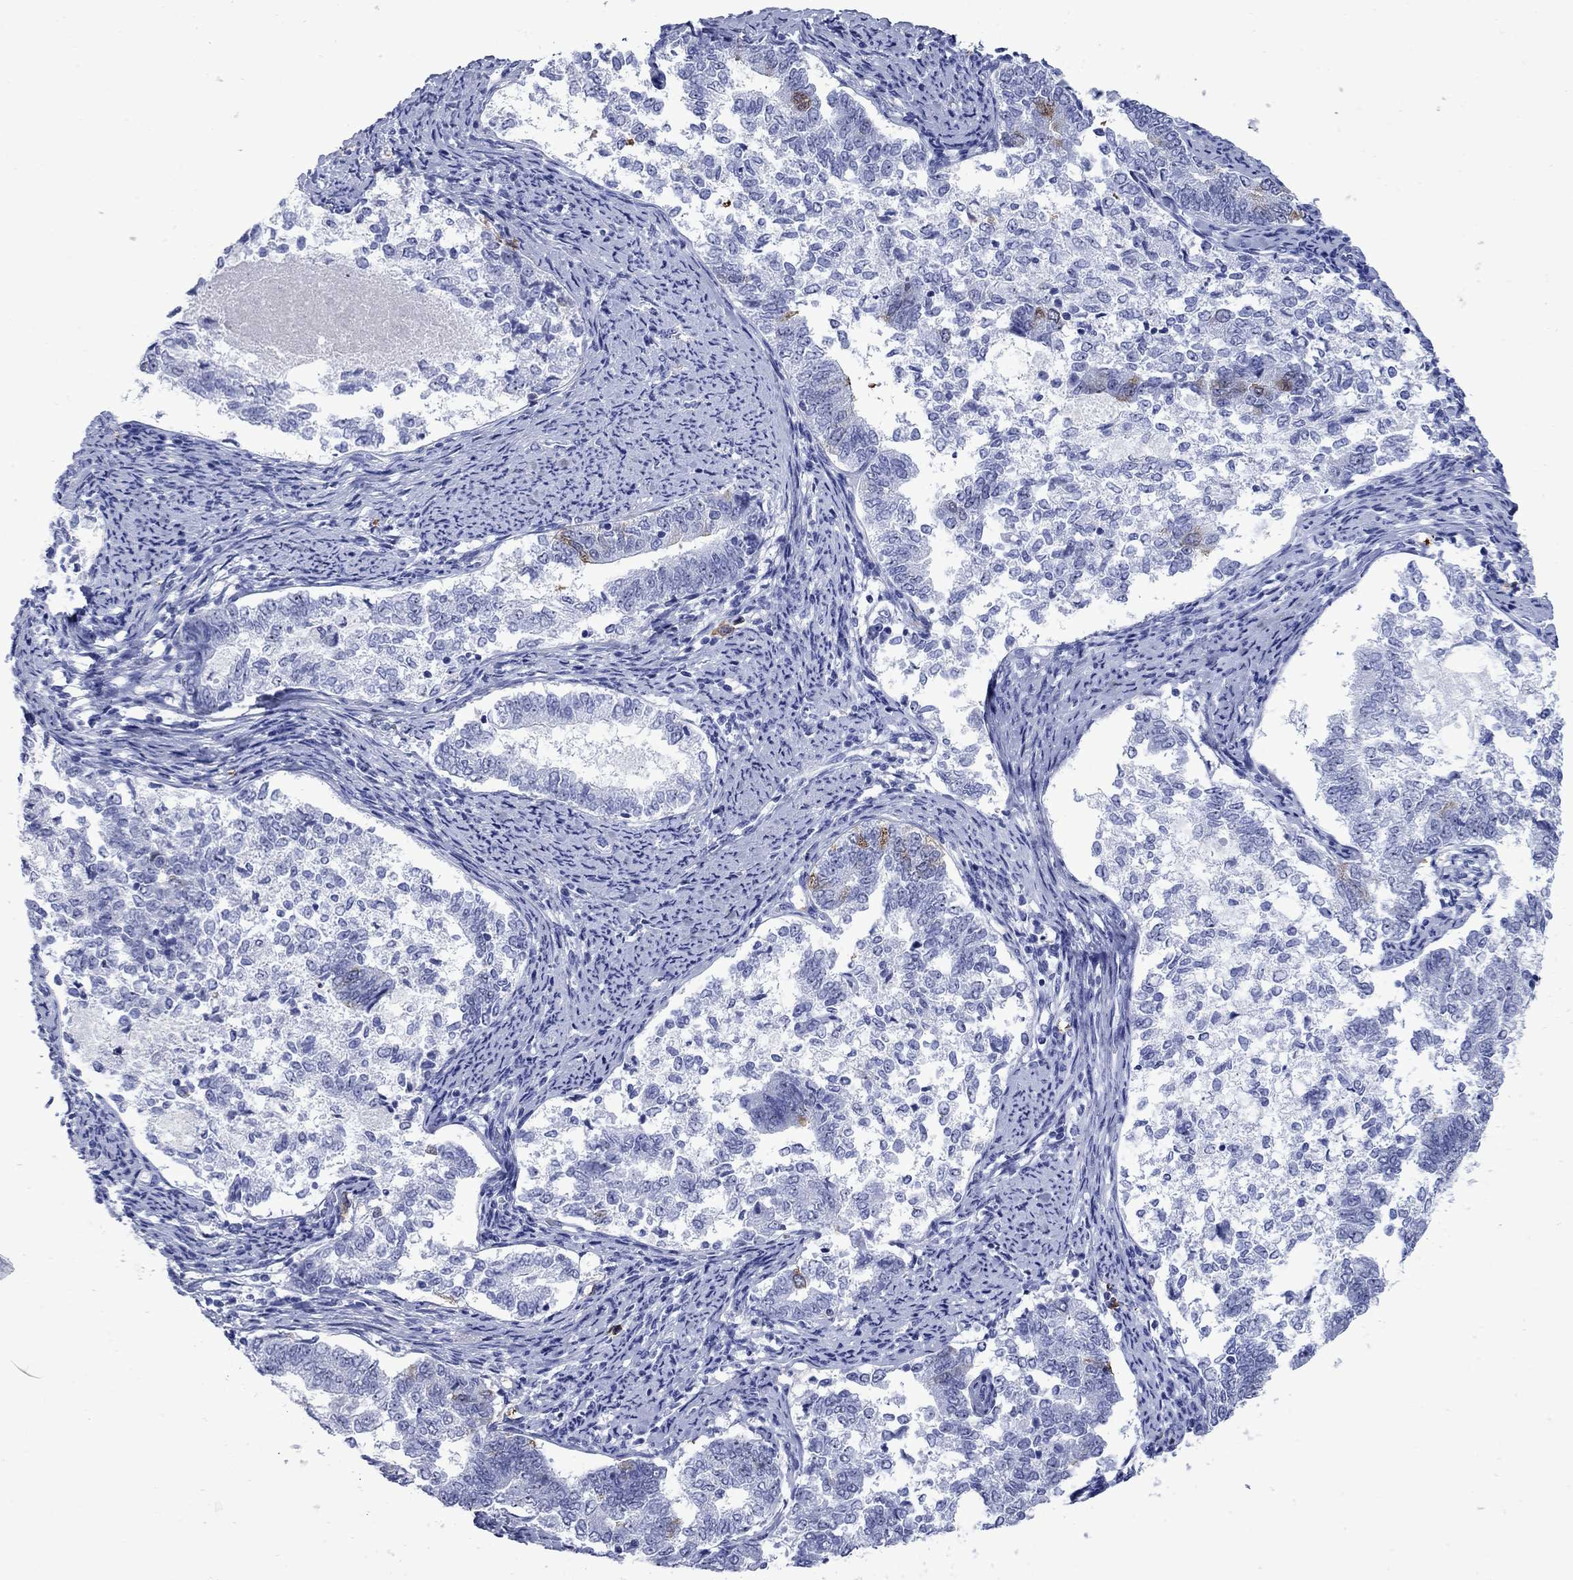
{"staining": {"intensity": "strong", "quantity": "<25%", "location": "cytoplasmic/membranous"}, "tissue": "endometrial cancer", "cell_type": "Tumor cells", "image_type": "cancer", "snomed": [{"axis": "morphology", "description": "Adenocarcinoma, NOS"}, {"axis": "topography", "description": "Endometrium"}], "caption": "Tumor cells demonstrate strong cytoplasmic/membranous positivity in approximately <25% of cells in adenocarcinoma (endometrial).", "gene": "TACC3", "patient": {"sex": "female", "age": 65}}